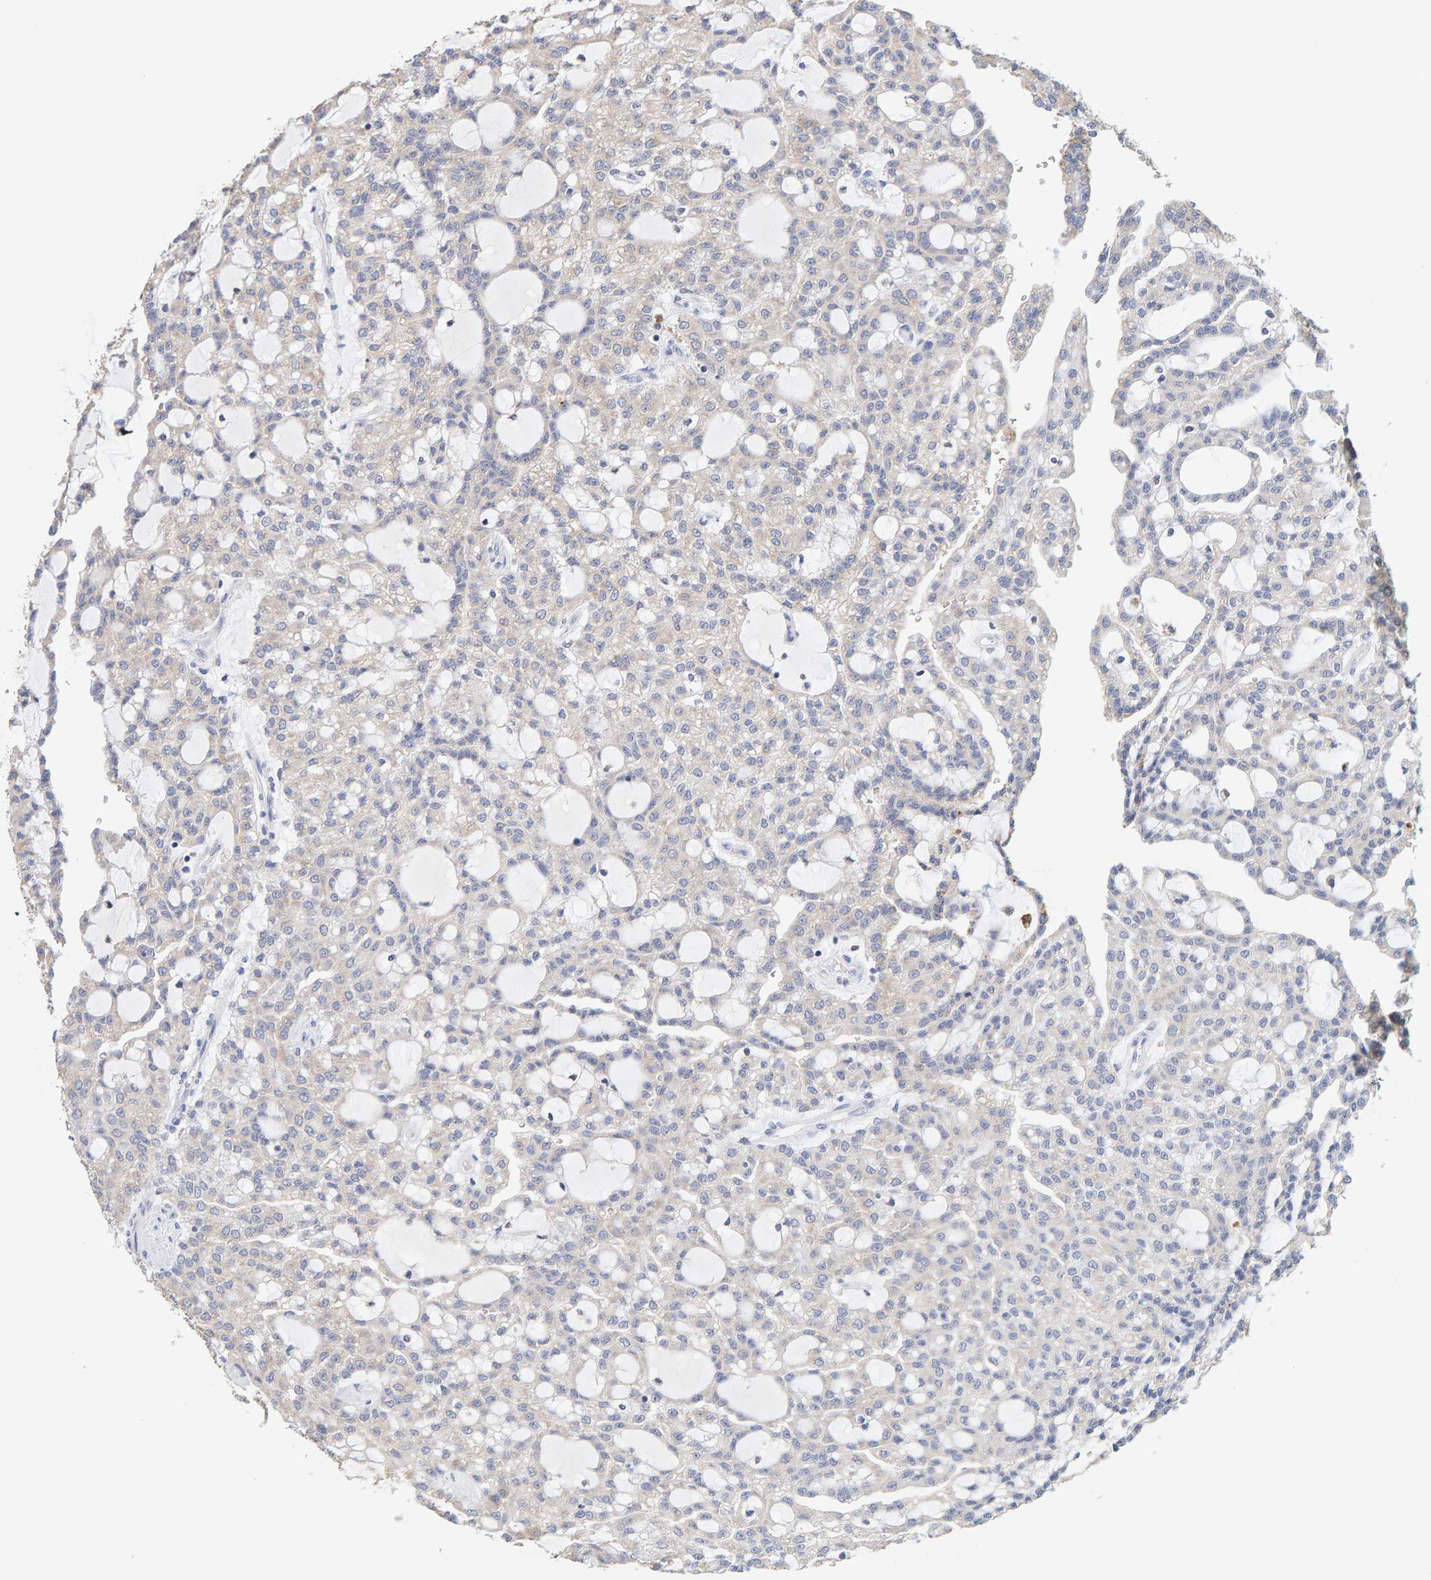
{"staining": {"intensity": "negative", "quantity": "none", "location": "none"}, "tissue": "renal cancer", "cell_type": "Tumor cells", "image_type": "cancer", "snomed": [{"axis": "morphology", "description": "Adenocarcinoma, NOS"}, {"axis": "topography", "description": "Kidney"}], "caption": "An immunohistochemistry micrograph of renal cancer (adenocarcinoma) is shown. There is no staining in tumor cells of renal cancer (adenocarcinoma). (Brightfield microscopy of DAB immunohistochemistry (IHC) at high magnification).", "gene": "SGPL1", "patient": {"sex": "male", "age": 63}}